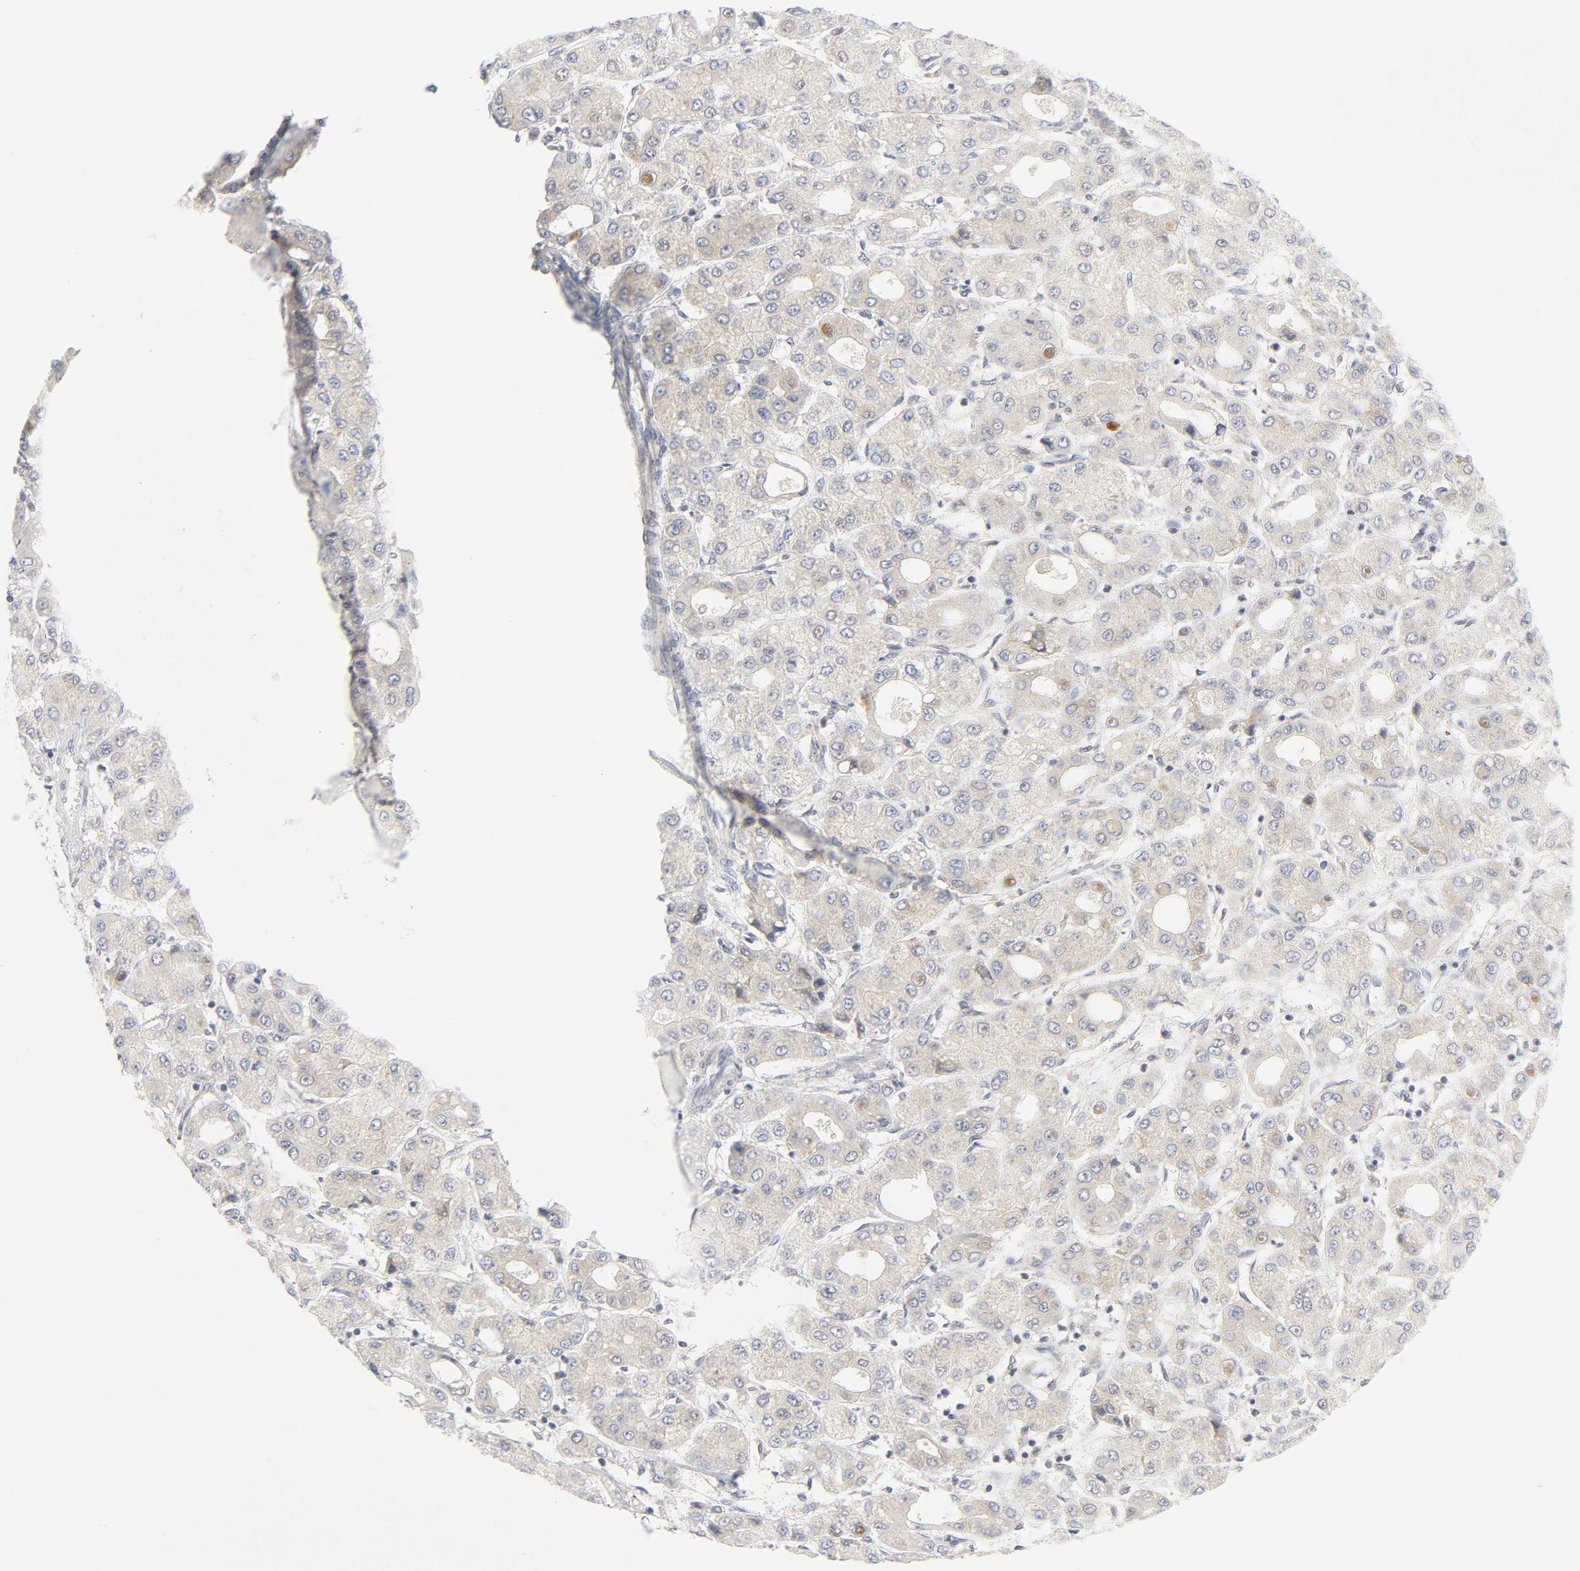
{"staining": {"intensity": "weak", "quantity": ">75%", "location": "cytoplasmic/membranous"}, "tissue": "liver cancer", "cell_type": "Tumor cells", "image_type": "cancer", "snomed": [{"axis": "morphology", "description": "Carcinoma, Hepatocellular, NOS"}, {"axis": "topography", "description": "Liver"}], "caption": "Hepatocellular carcinoma (liver) stained for a protein (brown) demonstrates weak cytoplasmic/membranous positive staining in approximately >75% of tumor cells.", "gene": "LRP6", "patient": {"sex": "male", "age": 69}}